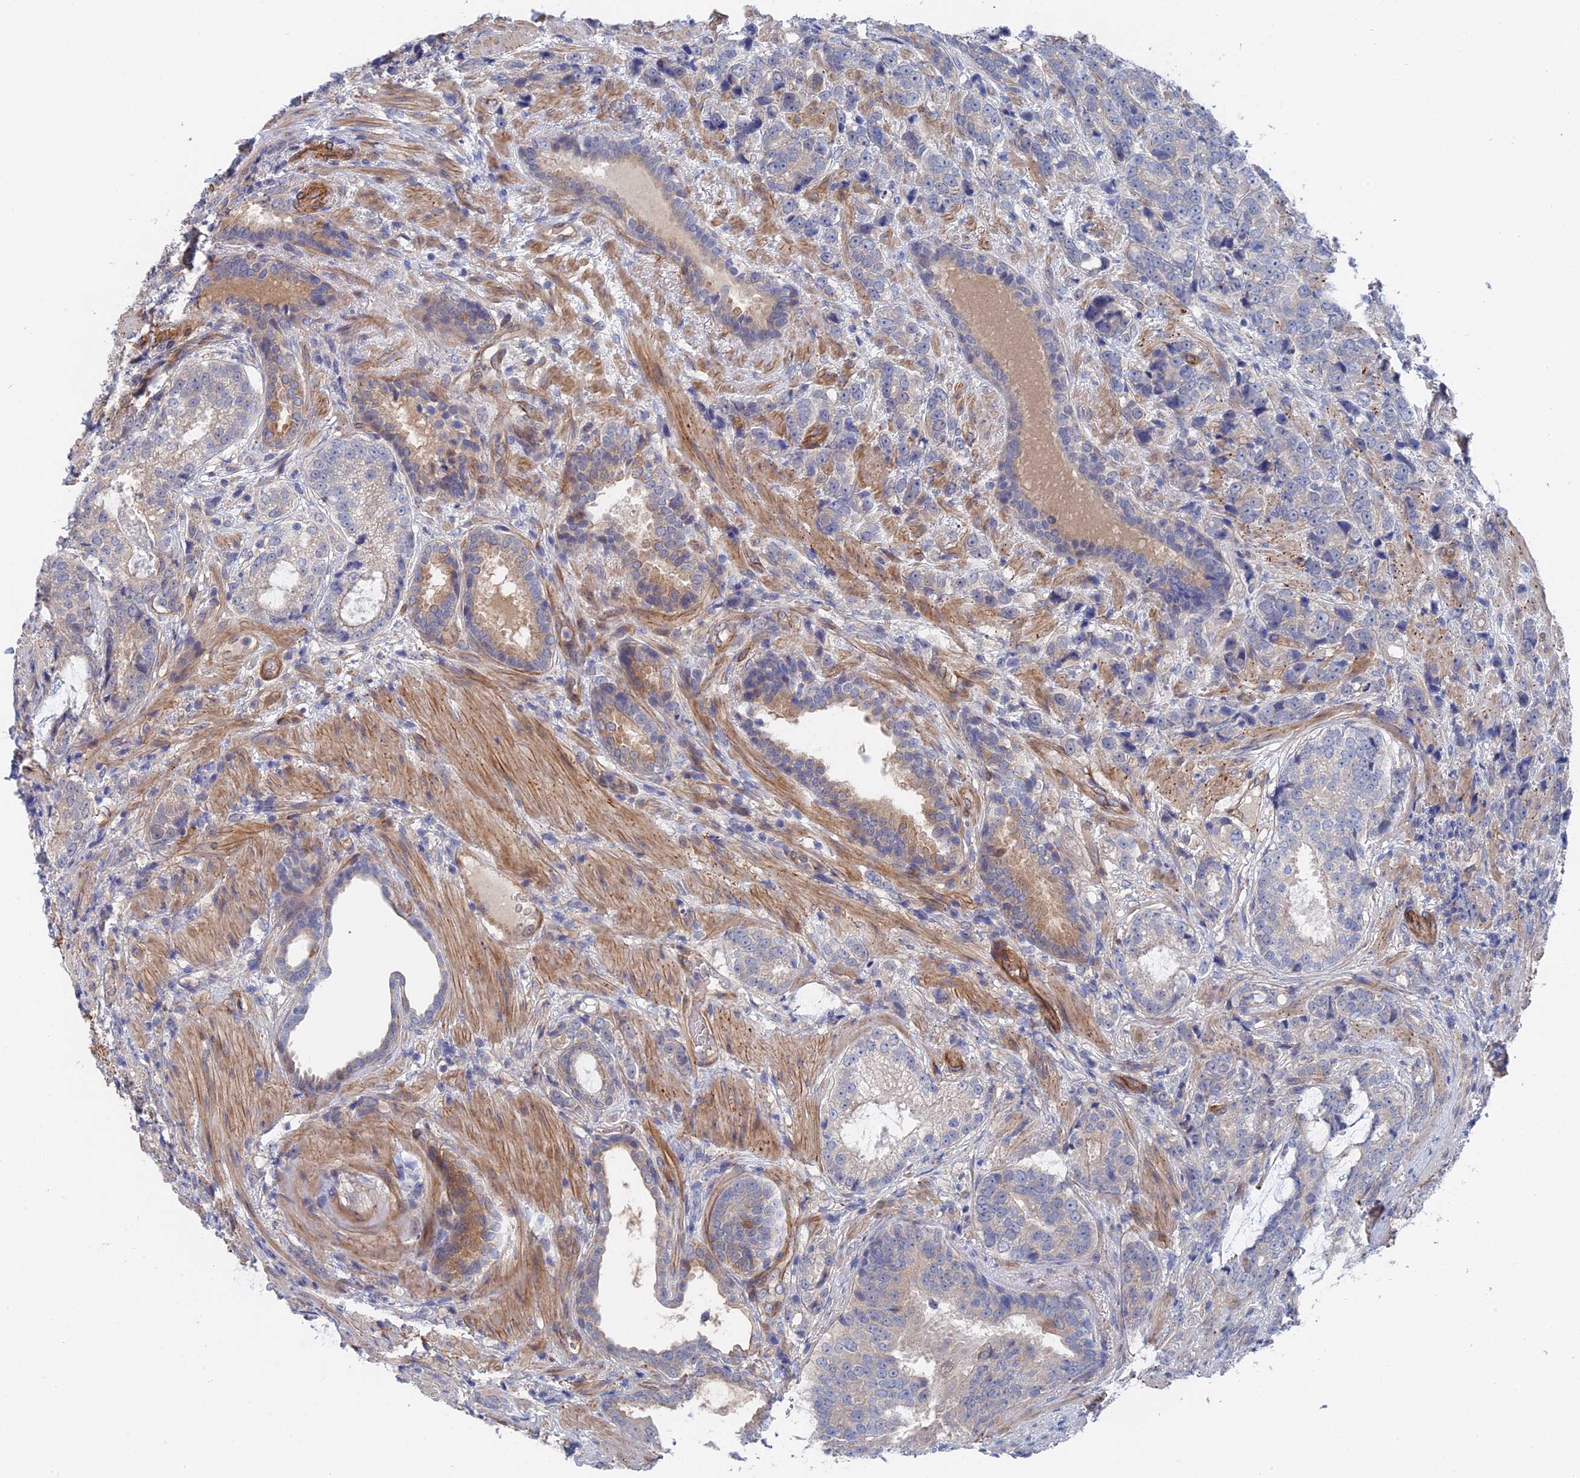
{"staining": {"intensity": "negative", "quantity": "none", "location": "none"}, "tissue": "prostate cancer", "cell_type": "Tumor cells", "image_type": "cancer", "snomed": [{"axis": "morphology", "description": "Adenocarcinoma, High grade"}, {"axis": "topography", "description": "Prostate"}], "caption": "Prostate cancer stained for a protein using immunohistochemistry (IHC) demonstrates no staining tumor cells.", "gene": "MTHFSD", "patient": {"sex": "male", "age": 67}}